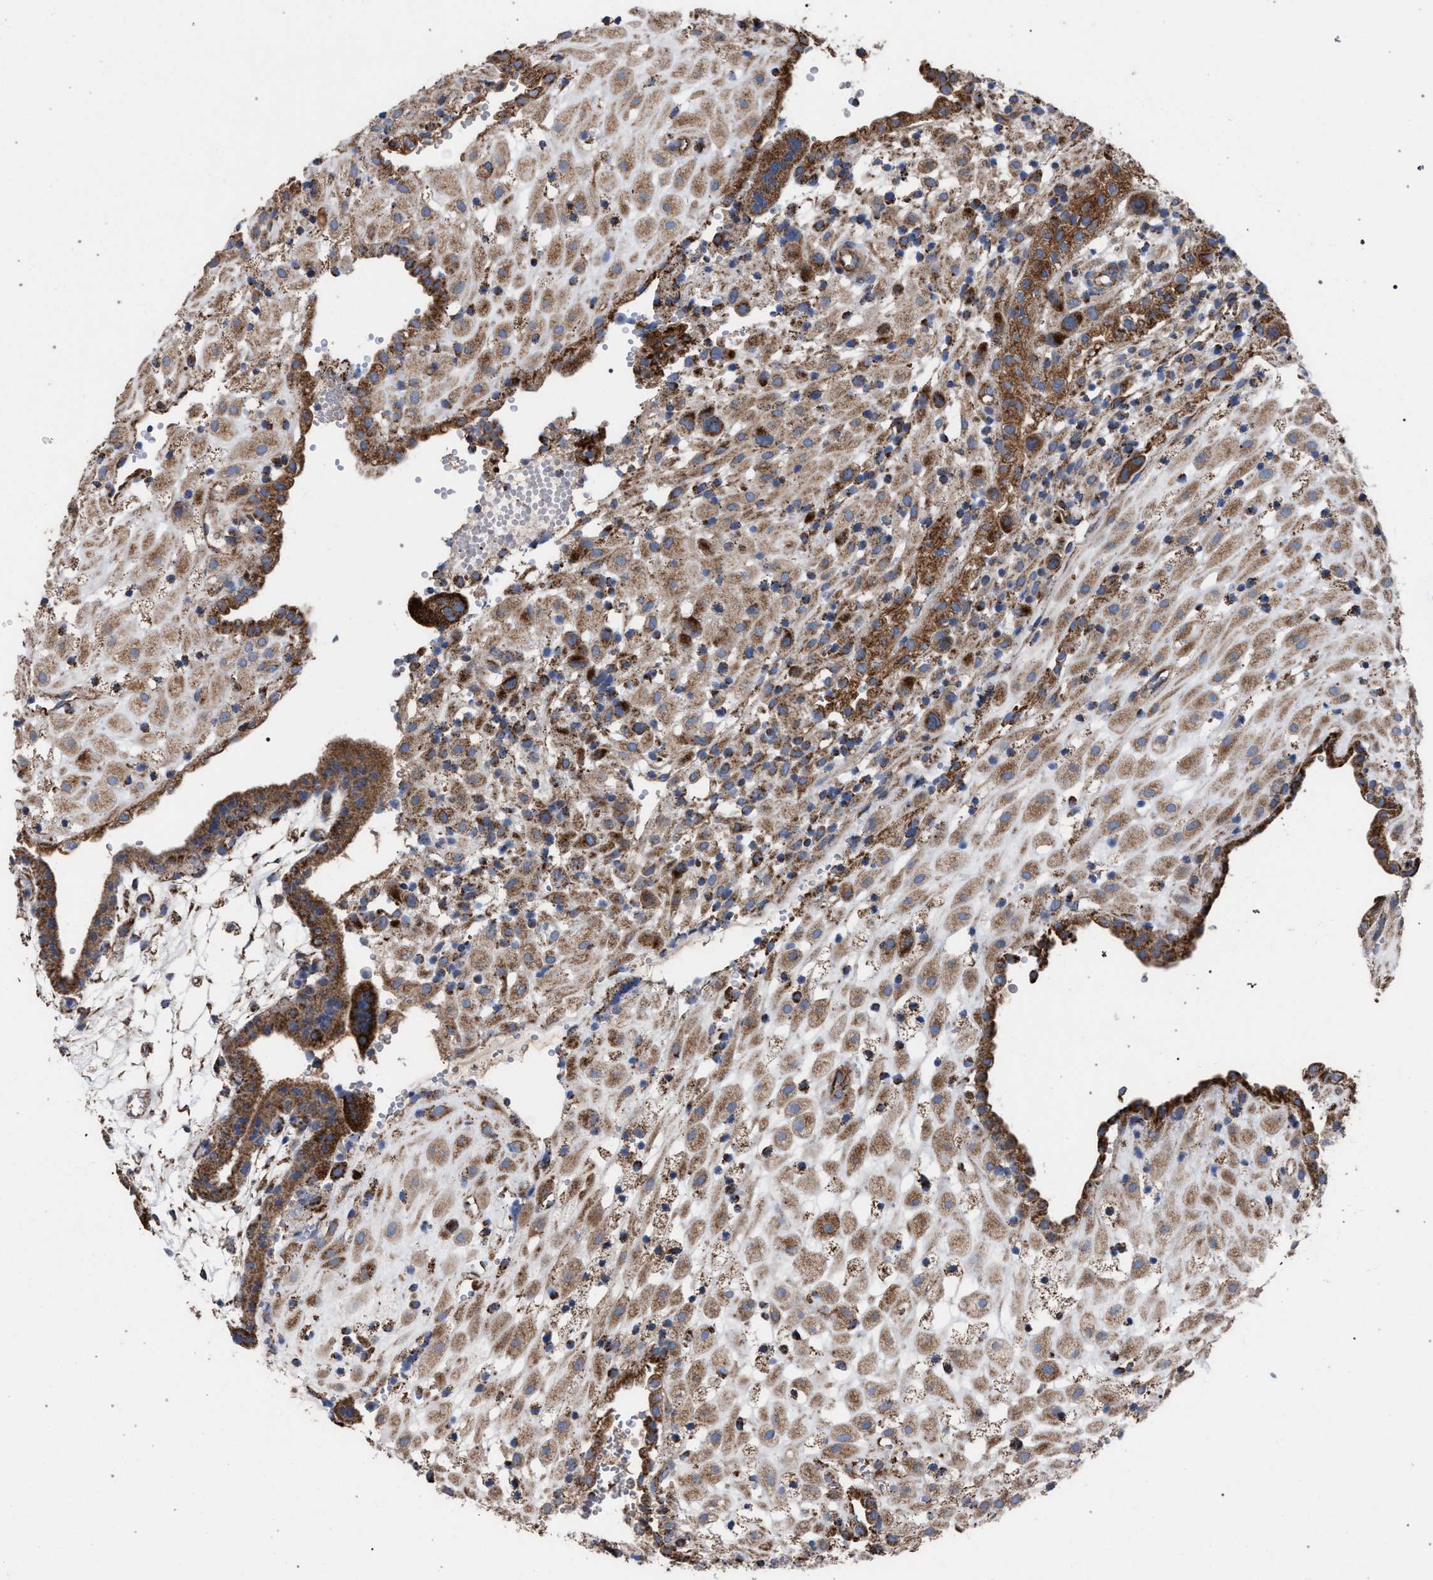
{"staining": {"intensity": "moderate", "quantity": ">75%", "location": "cytoplasmic/membranous"}, "tissue": "placenta", "cell_type": "Decidual cells", "image_type": "normal", "snomed": [{"axis": "morphology", "description": "Normal tissue, NOS"}, {"axis": "topography", "description": "Placenta"}], "caption": "Normal placenta was stained to show a protein in brown. There is medium levels of moderate cytoplasmic/membranous expression in approximately >75% of decidual cells. (brown staining indicates protein expression, while blue staining denotes nuclei).", "gene": "VPS13A", "patient": {"sex": "female", "age": 18}}